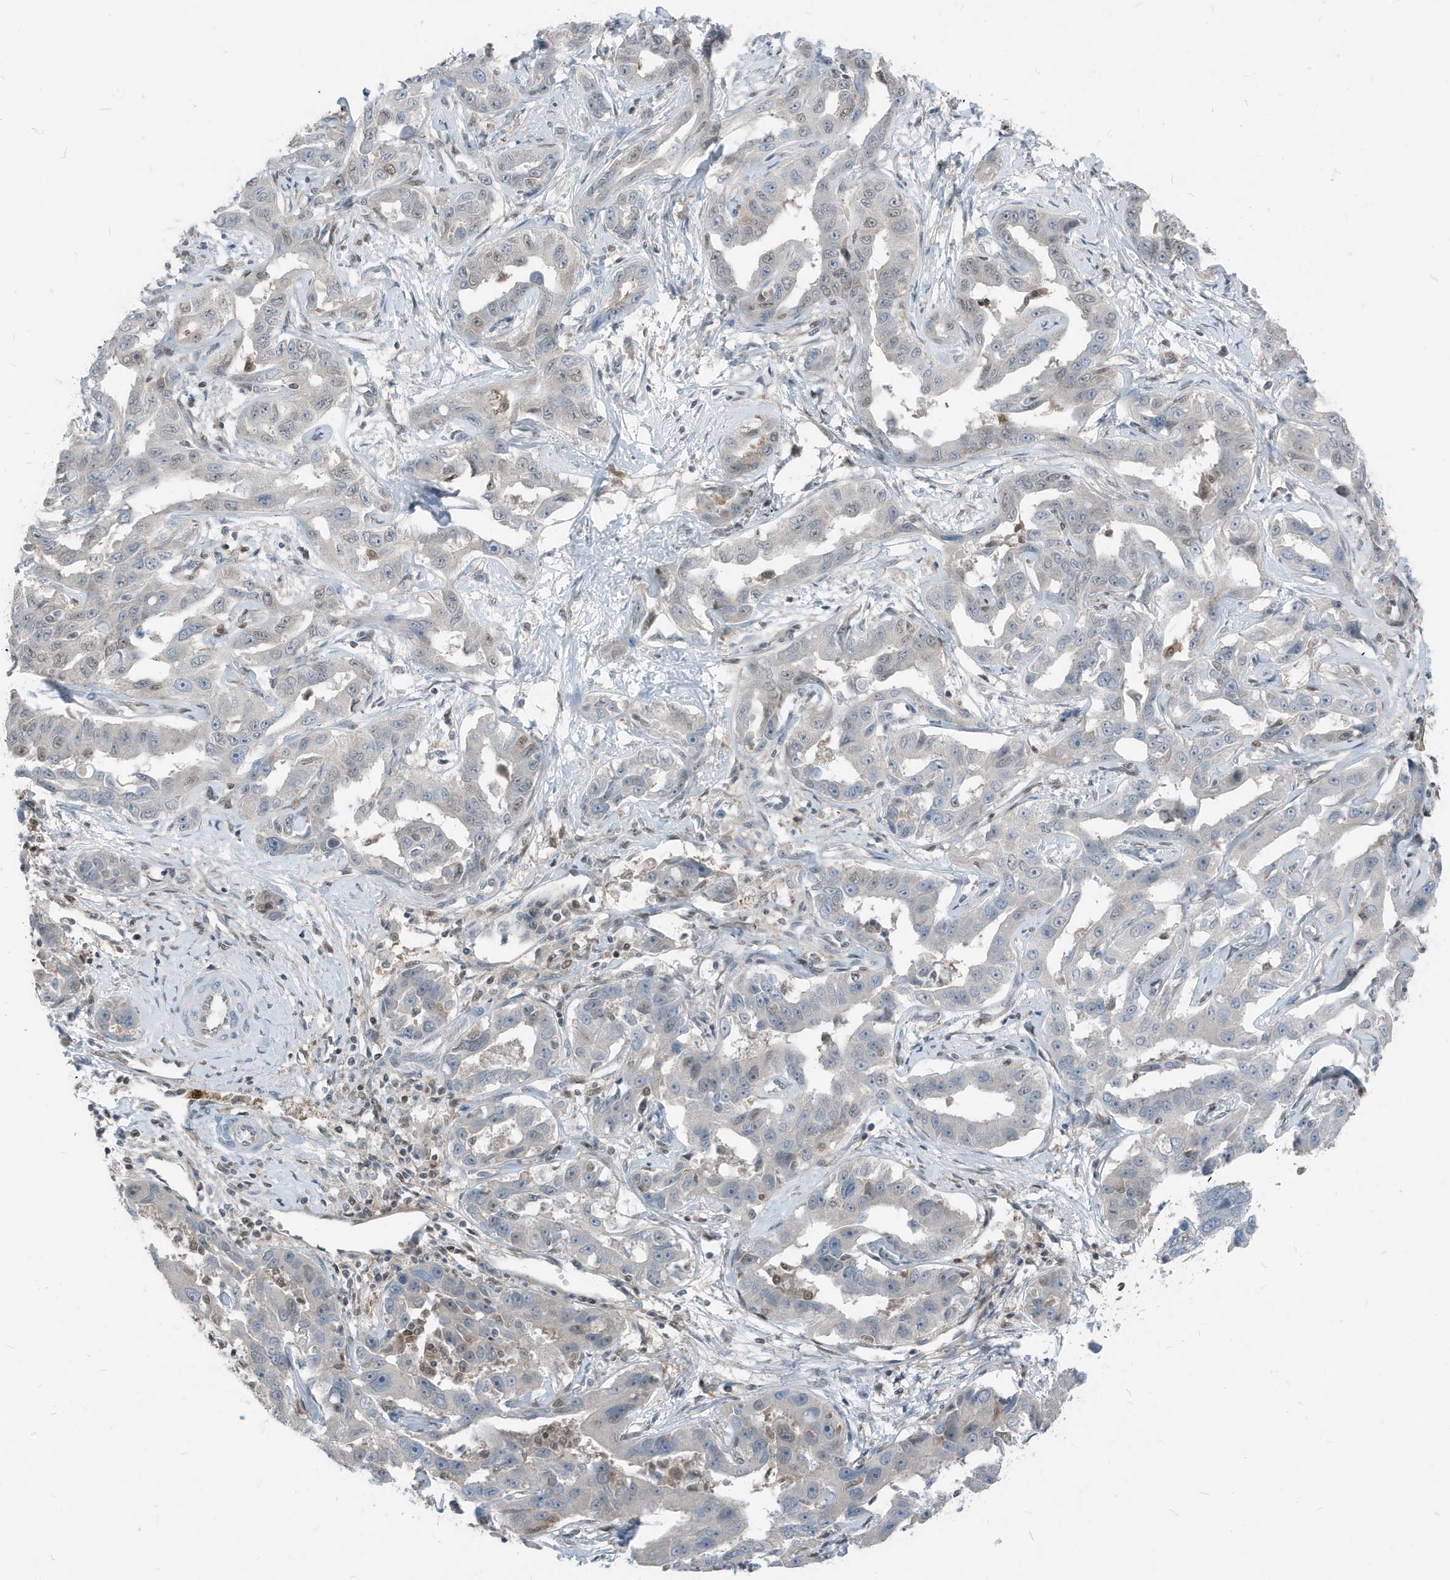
{"staining": {"intensity": "negative", "quantity": "none", "location": "none"}, "tissue": "liver cancer", "cell_type": "Tumor cells", "image_type": "cancer", "snomed": [{"axis": "morphology", "description": "Cholangiocarcinoma"}, {"axis": "topography", "description": "Liver"}], "caption": "Immunohistochemistry image of cholangiocarcinoma (liver) stained for a protein (brown), which displays no positivity in tumor cells.", "gene": "NCOA7", "patient": {"sex": "male", "age": 59}}